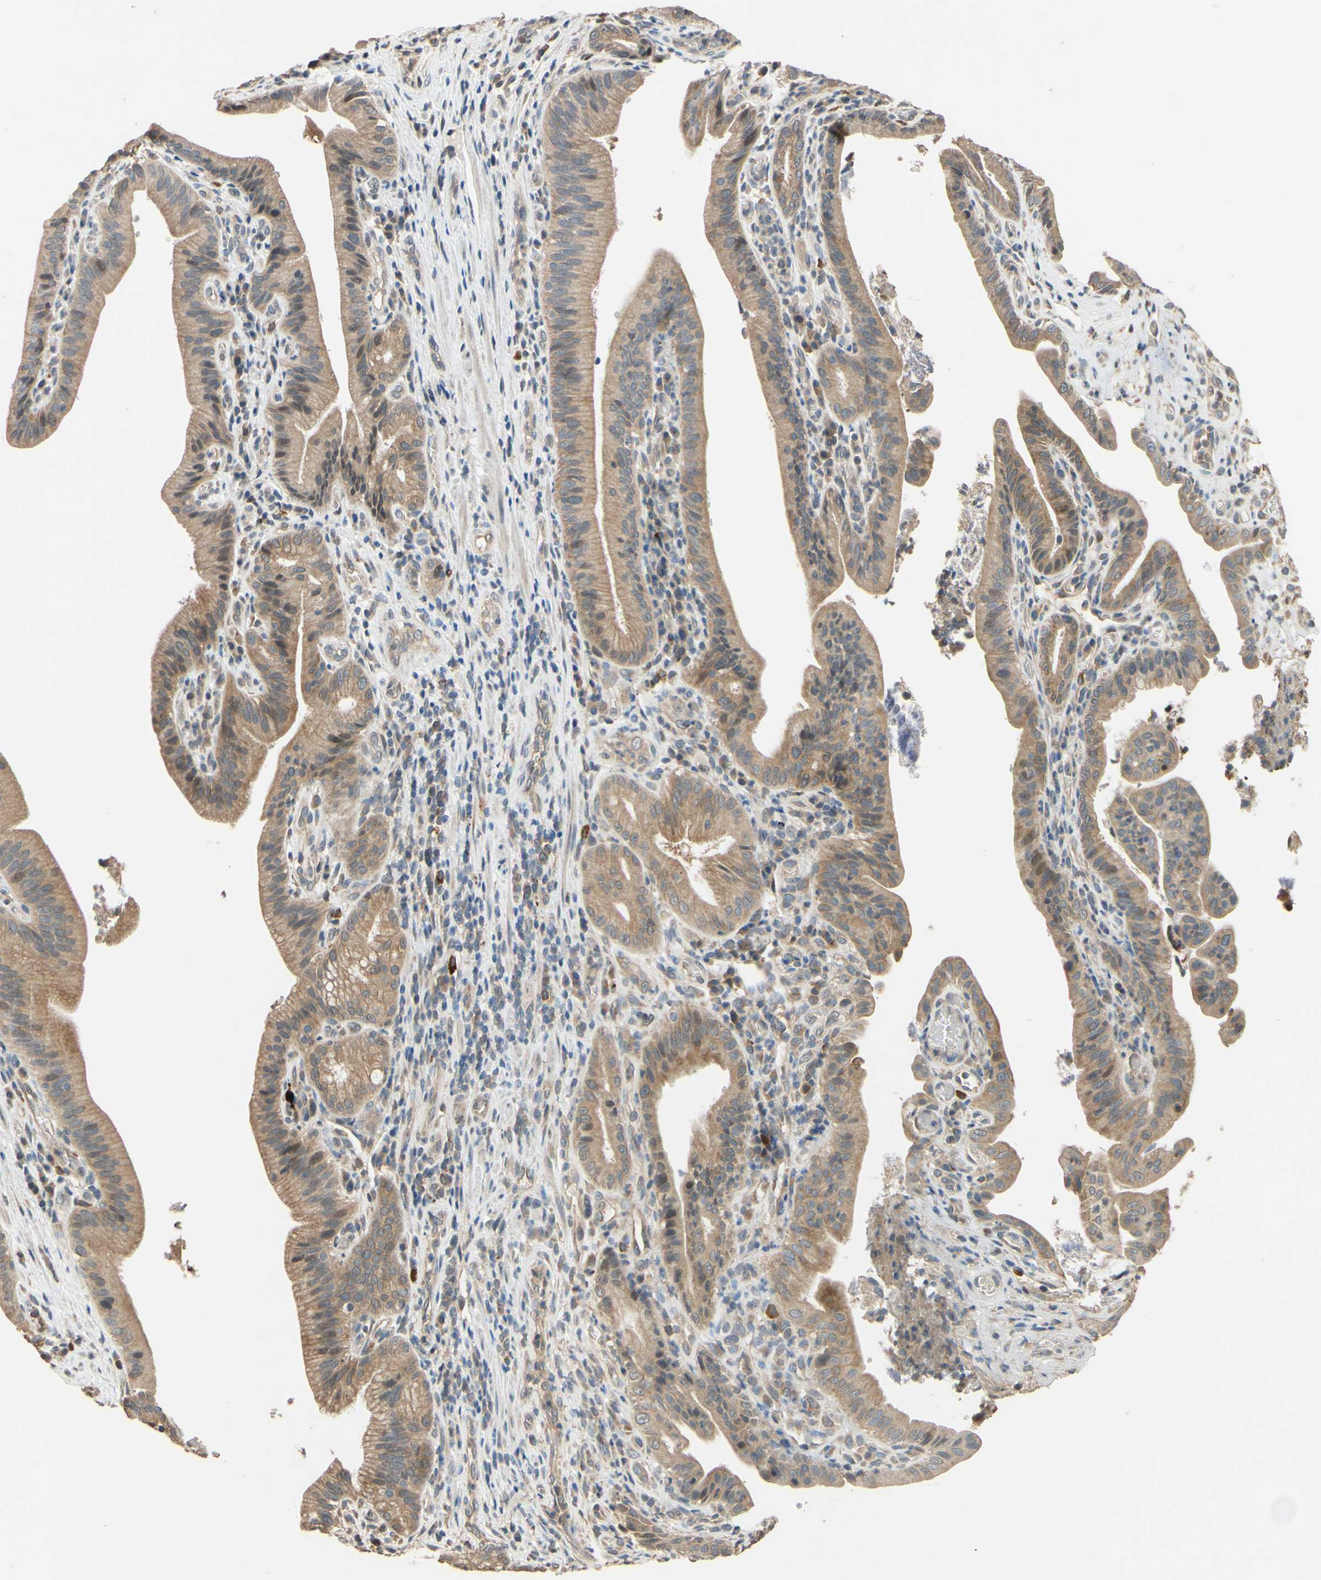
{"staining": {"intensity": "weak", "quantity": ">75%", "location": "cytoplasmic/membranous"}, "tissue": "pancreatic cancer", "cell_type": "Tumor cells", "image_type": "cancer", "snomed": [{"axis": "morphology", "description": "Adenocarcinoma, NOS"}, {"axis": "topography", "description": "Pancreas"}], "caption": "IHC of human pancreatic adenocarcinoma shows low levels of weak cytoplasmic/membranous expression in approximately >75% of tumor cells. The protein of interest is stained brown, and the nuclei are stained in blue (DAB (3,3'-diaminobenzidine) IHC with brightfield microscopy, high magnification).", "gene": "SMIM19", "patient": {"sex": "female", "age": 75}}